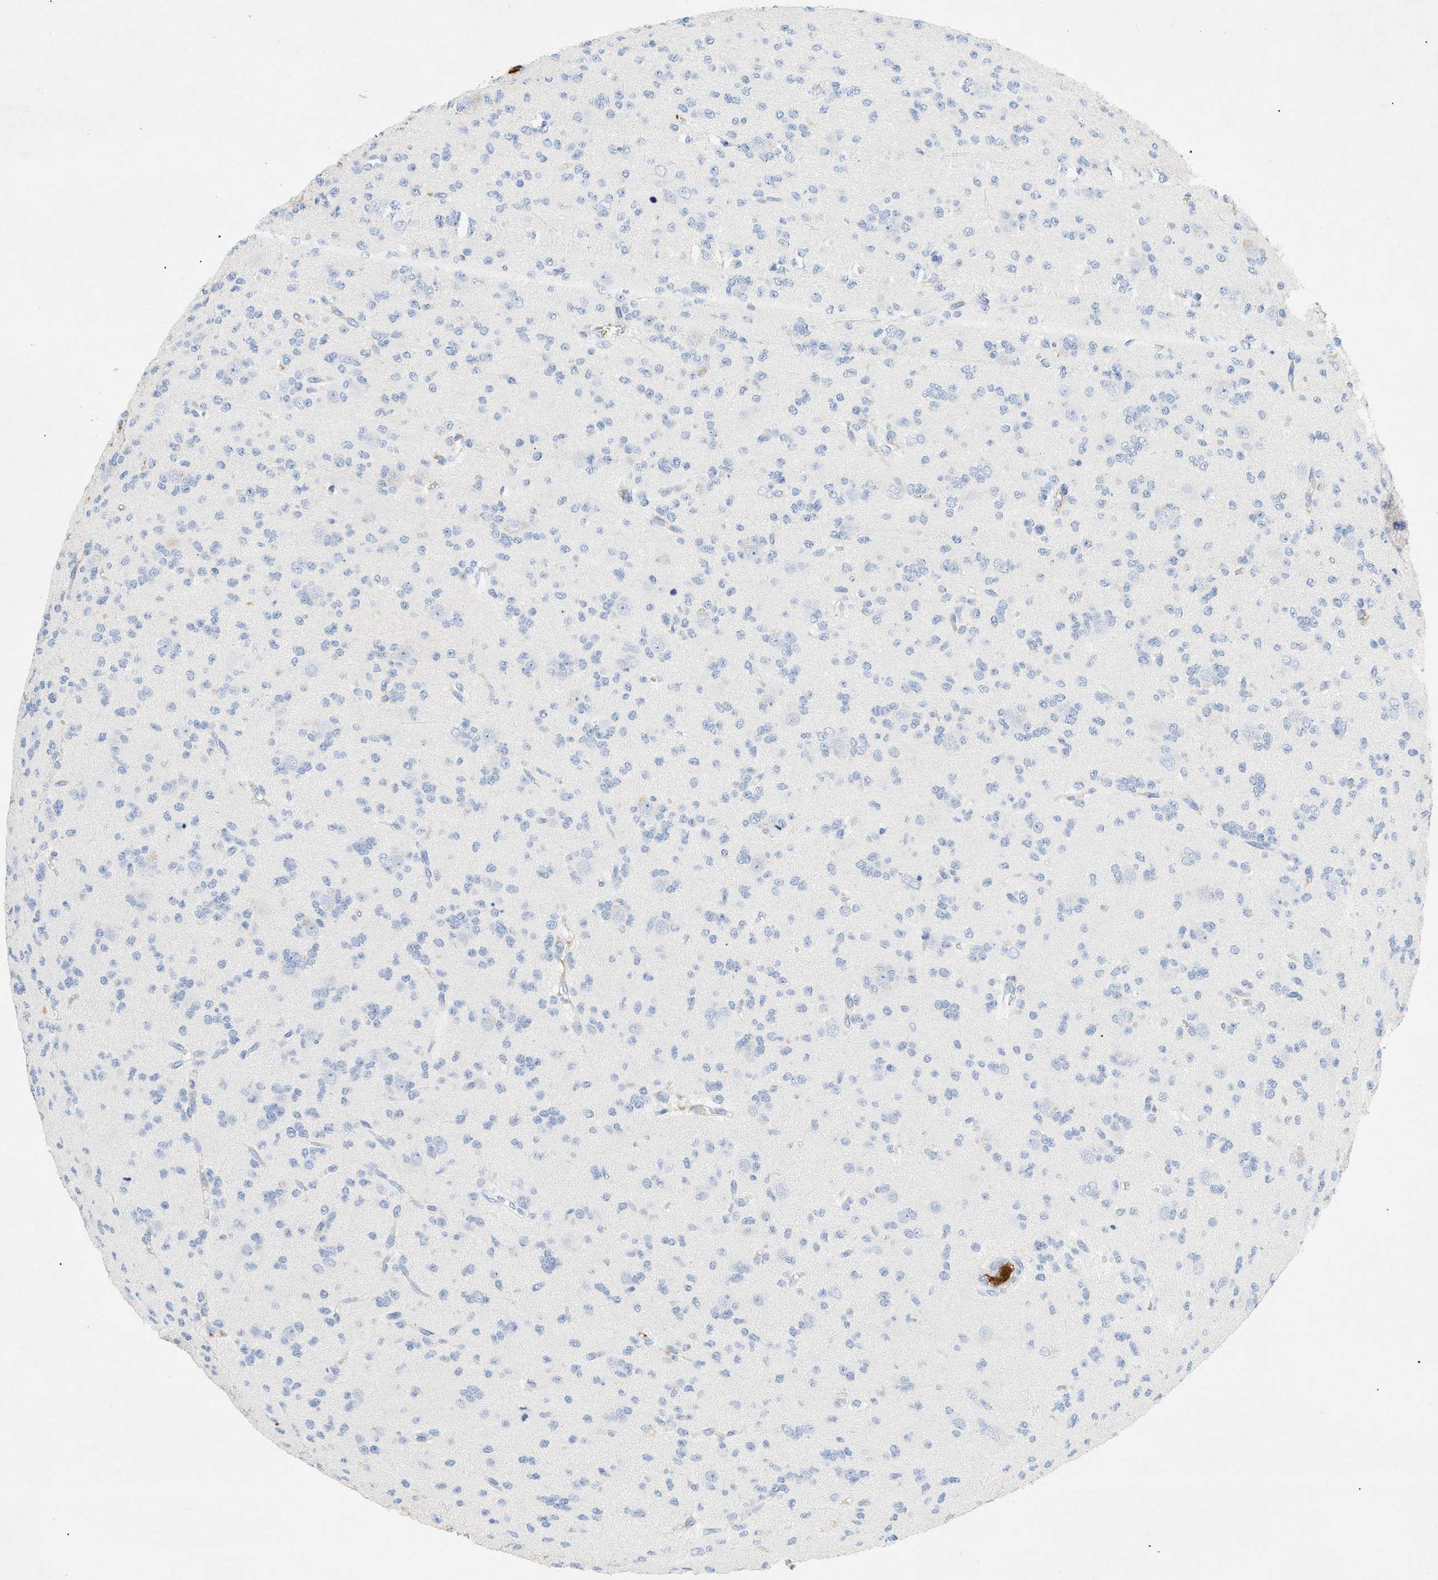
{"staining": {"intensity": "negative", "quantity": "none", "location": "none"}, "tissue": "glioma", "cell_type": "Tumor cells", "image_type": "cancer", "snomed": [{"axis": "morphology", "description": "Glioma, malignant, Low grade"}, {"axis": "topography", "description": "Brain"}], "caption": "Malignant glioma (low-grade) stained for a protein using immunohistochemistry shows no positivity tumor cells.", "gene": "CFH", "patient": {"sex": "male", "age": 38}}